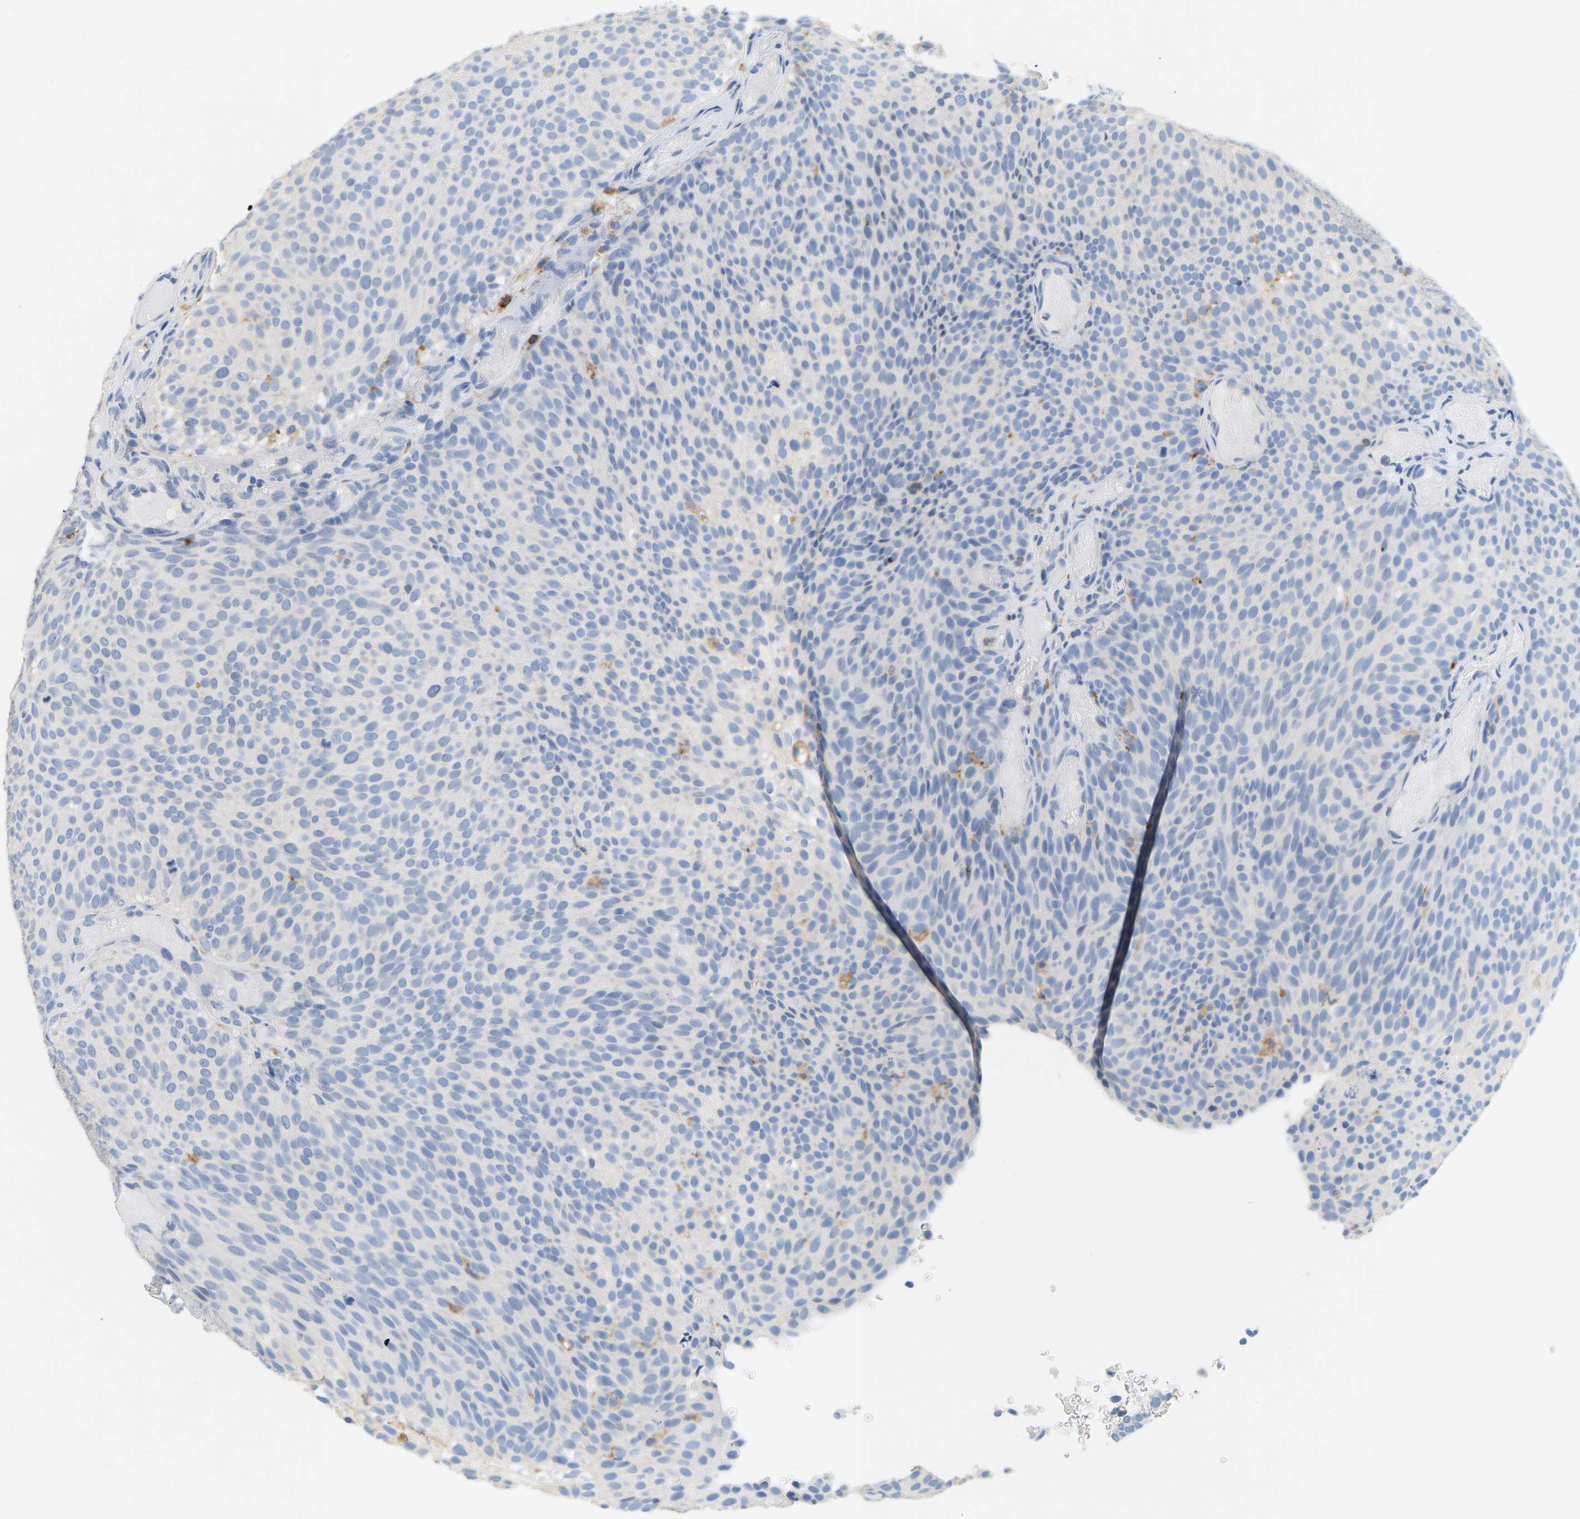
{"staining": {"intensity": "negative", "quantity": "none", "location": "none"}, "tissue": "urothelial cancer", "cell_type": "Tumor cells", "image_type": "cancer", "snomed": [{"axis": "morphology", "description": "Urothelial carcinoma, Low grade"}, {"axis": "topography", "description": "Urinary bladder"}], "caption": "Immunohistochemical staining of human urothelial cancer demonstrates no significant staining in tumor cells.", "gene": "EVL", "patient": {"sex": "male", "age": 78}}